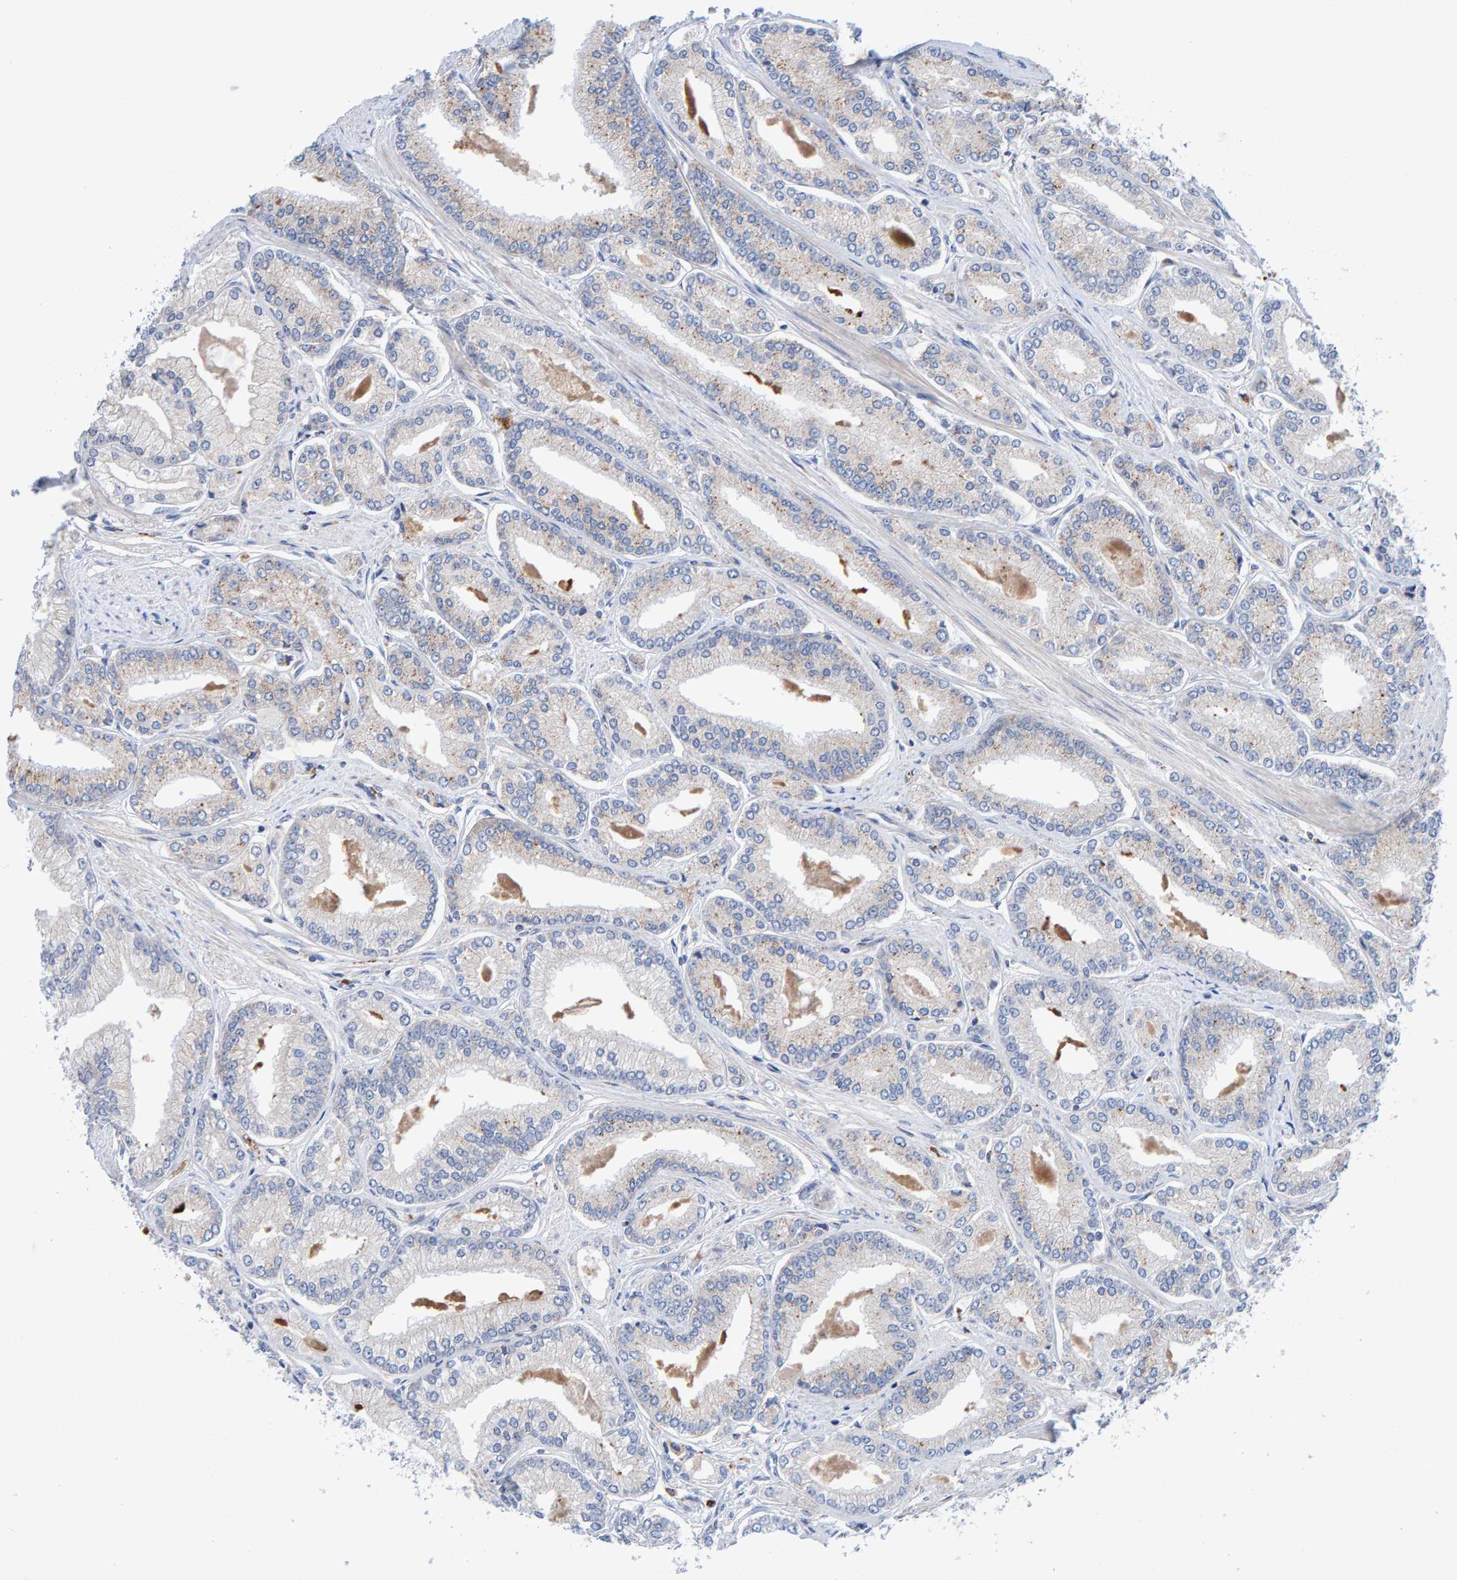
{"staining": {"intensity": "negative", "quantity": "none", "location": "none"}, "tissue": "prostate cancer", "cell_type": "Tumor cells", "image_type": "cancer", "snomed": [{"axis": "morphology", "description": "Adenocarcinoma, Low grade"}, {"axis": "topography", "description": "Prostate"}], "caption": "DAB immunohistochemical staining of low-grade adenocarcinoma (prostate) reveals no significant expression in tumor cells. (DAB IHC with hematoxylin counter stain).", "gene": "EFR3A", "patient": {"sex": "male", "age": 52}}